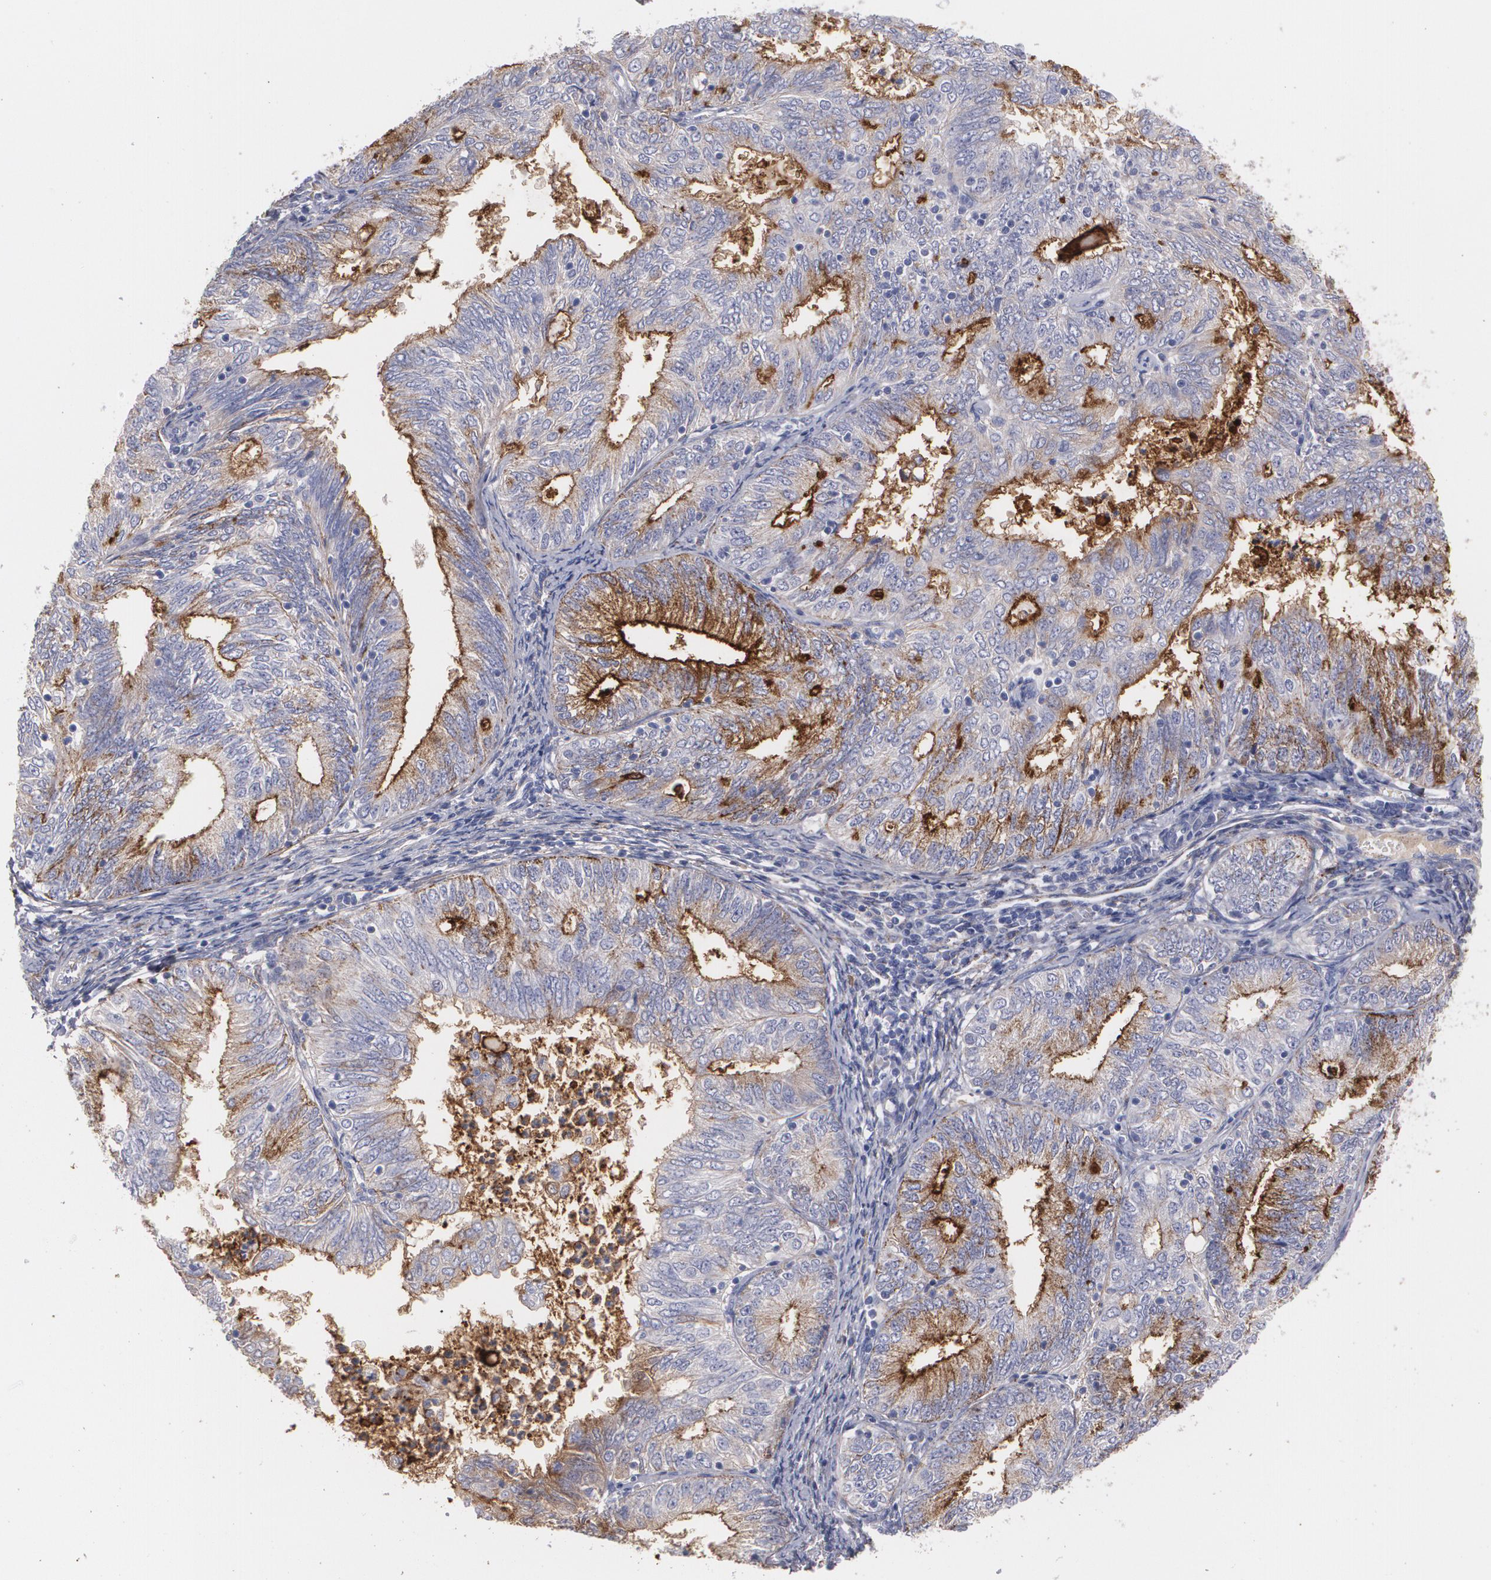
{"staining": {"intensity": "negative", "quantity": "none", "location": "none"}, "tissue": "endometrial cancer", "cell_type": "Tumor cells", "image_type": "cancer", "snomed": [{"axis": "morphology", "description": "Adenocarcinoma, NOS"}, {"axis": "topography", "description": "Endometrium"}], "caption": "This image is of endometrial cancer (adenocarcinoma) stained with immunohistochemistry (IHC) to label a protein in brown with the nuclei are counter-stained blue. There is no positivity in tumor cells.", "gene": "FBLN1", "patient": {"sex": "female", "age": 69}}